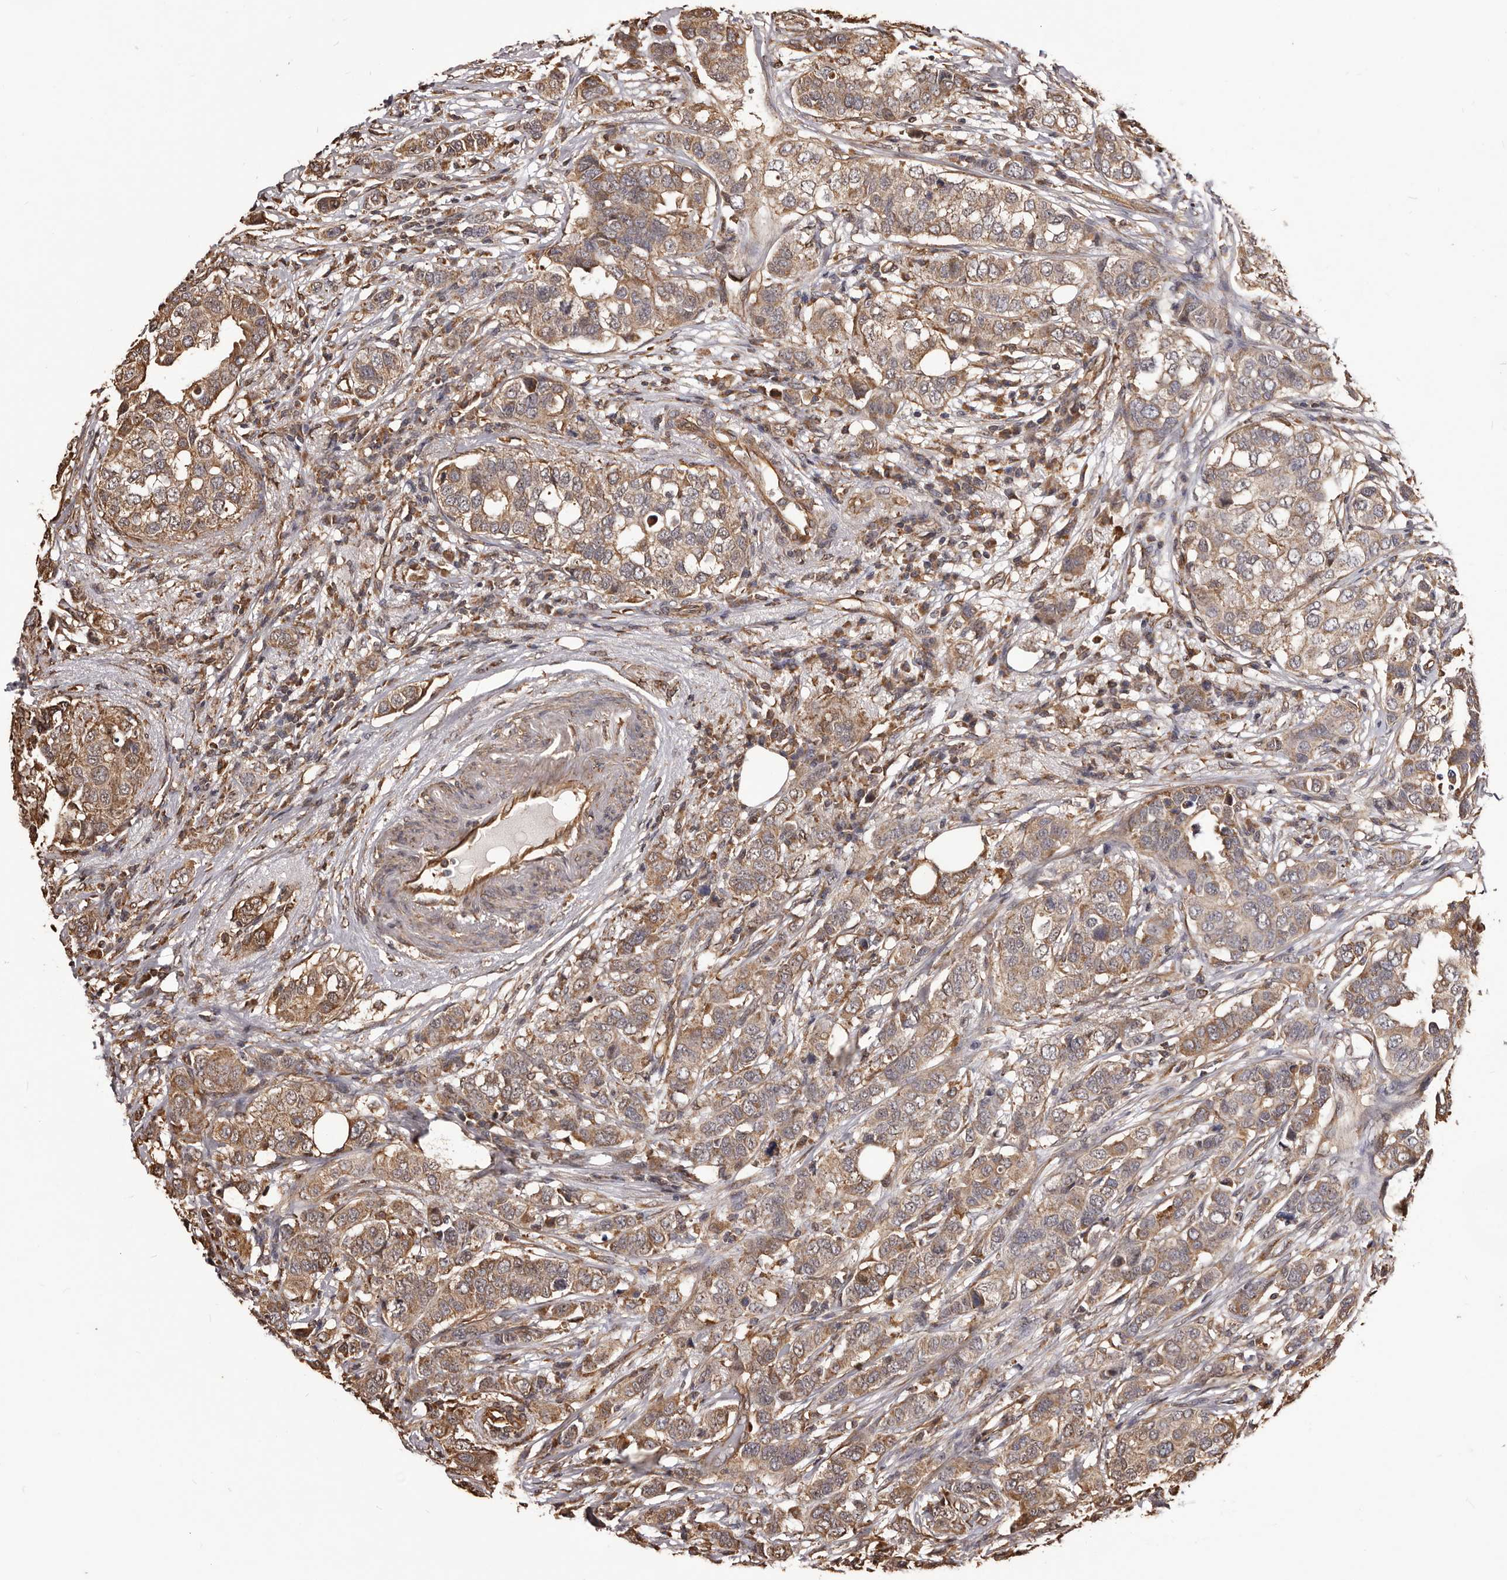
{"staining": {"intensity": "moderate", "quantity": ">75%", "location": "cytoplasmic/membranous"}, "tissue": "breast cancer", "cell_type": "Tumor cells", "image_type": "cancer", "snomed": [{"axis": "morphology", "description": "Duct carcinoma"}, {"axis": "topography", "description": "Breast"}], "caption": "DAB immunohistochemical staining of breast cancer (intraductal carcinoma) demonstrates moderate cytoplasmic/membranous protein expression in about >75% of tumor cells. Nuclei are stained in blue.", "gene": "ALPK1", "patient": {"sex": "female", "age": 50}}